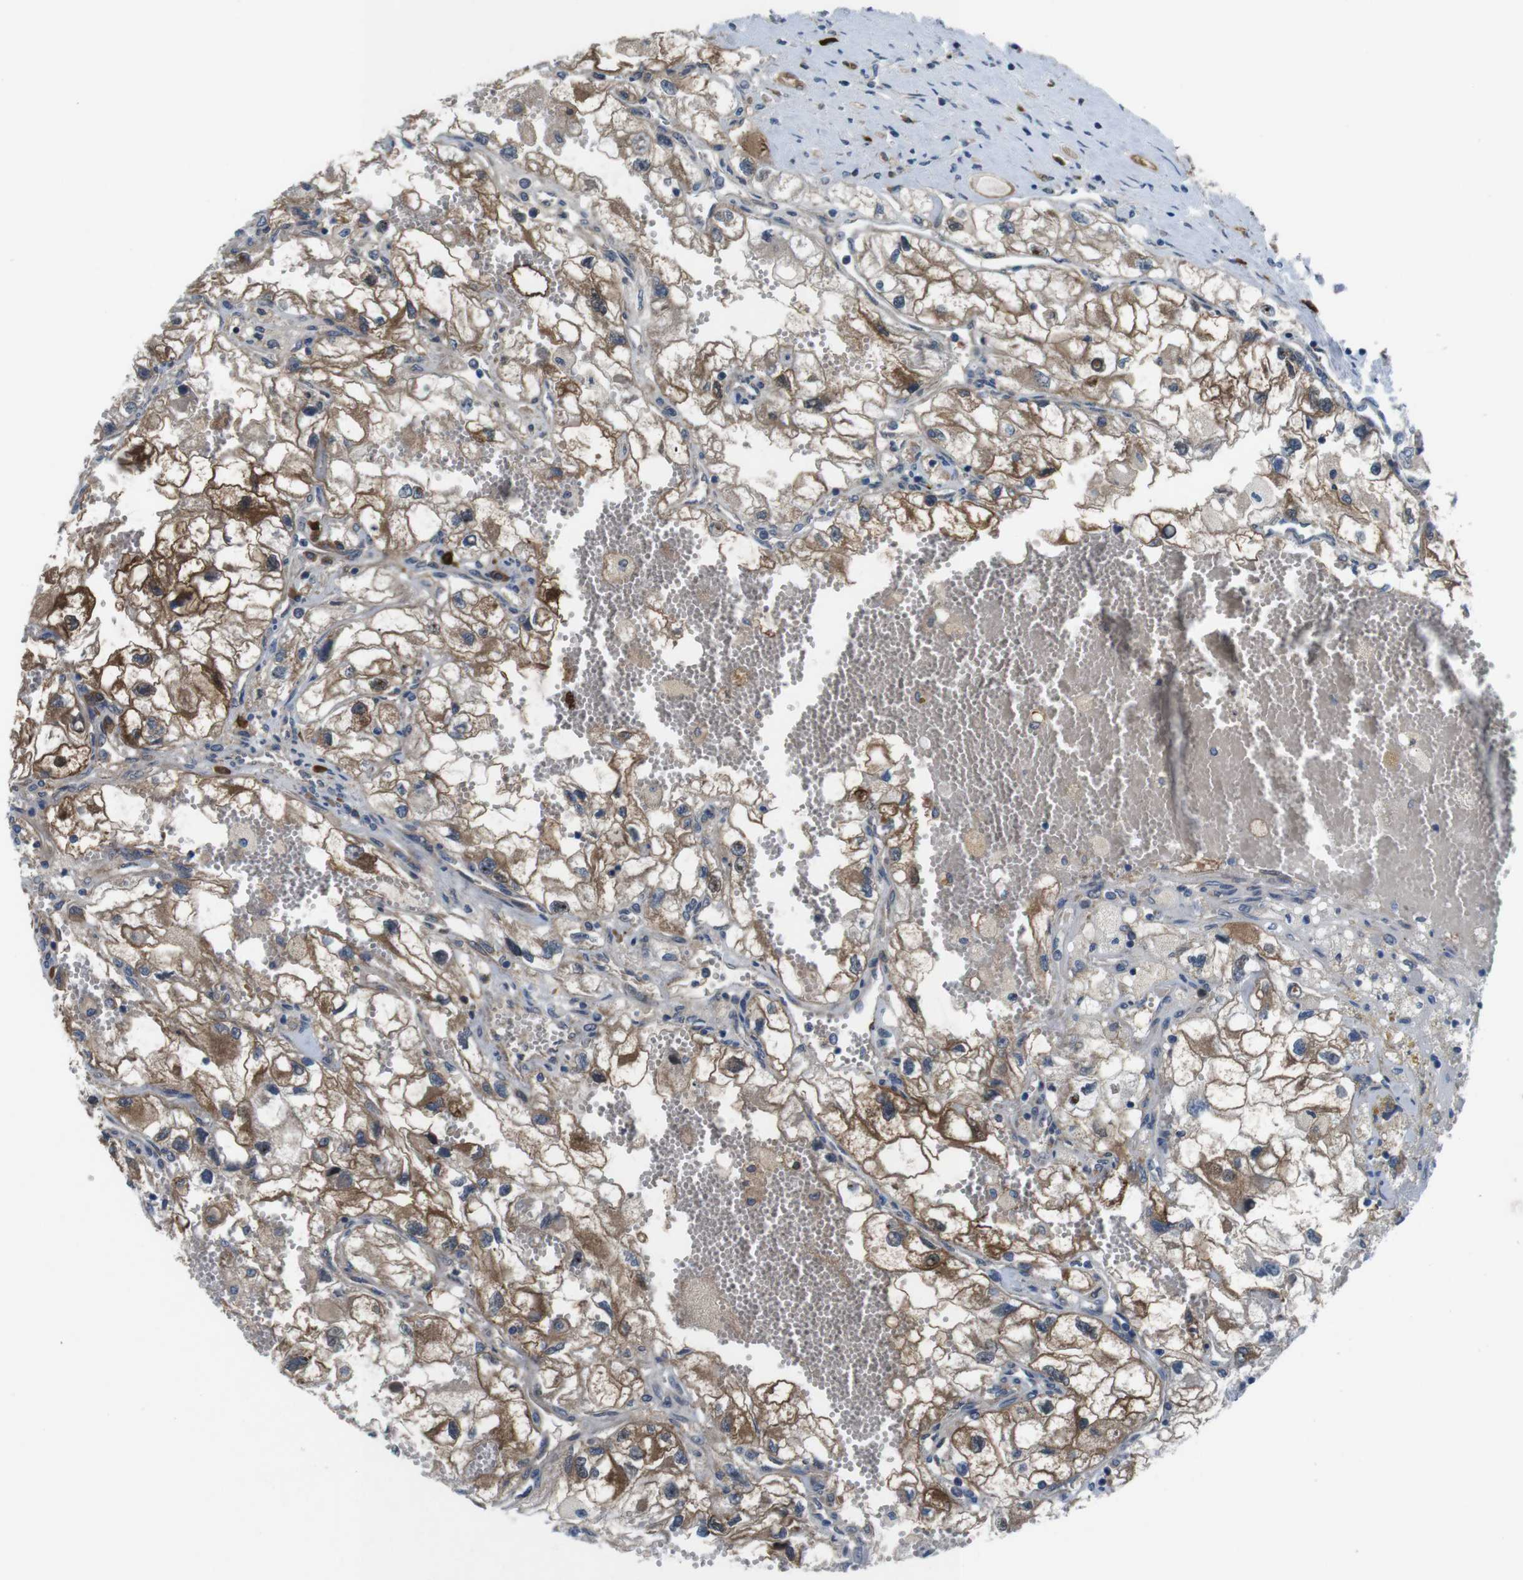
{"staining": {"intensity": "moderate", "quantity": "25%-75%", "location": "cytoplasmic/membranous"}, "tissue": "renal cancer", "cell_type": "Tumor cells", "image_type": "cancer", "snomed": [{"axis": "morphology", "description": "Adenocarcinoma, NOS"}, {"axis": "topography", "description": "Kidney"}], "caption": "DAB (3,3'-diaminobenzidine) immunohistochemical staining of human renal adenocarcinoma demonstrates moderate cytoplasmic/membranous protein positivity in about 25%-75% of tumor cells. (DAB IHC, brown staining for protein, blue staining for nuclei).", "gene": "JAK1", "patient": {"sex": "female", "age": 70}}